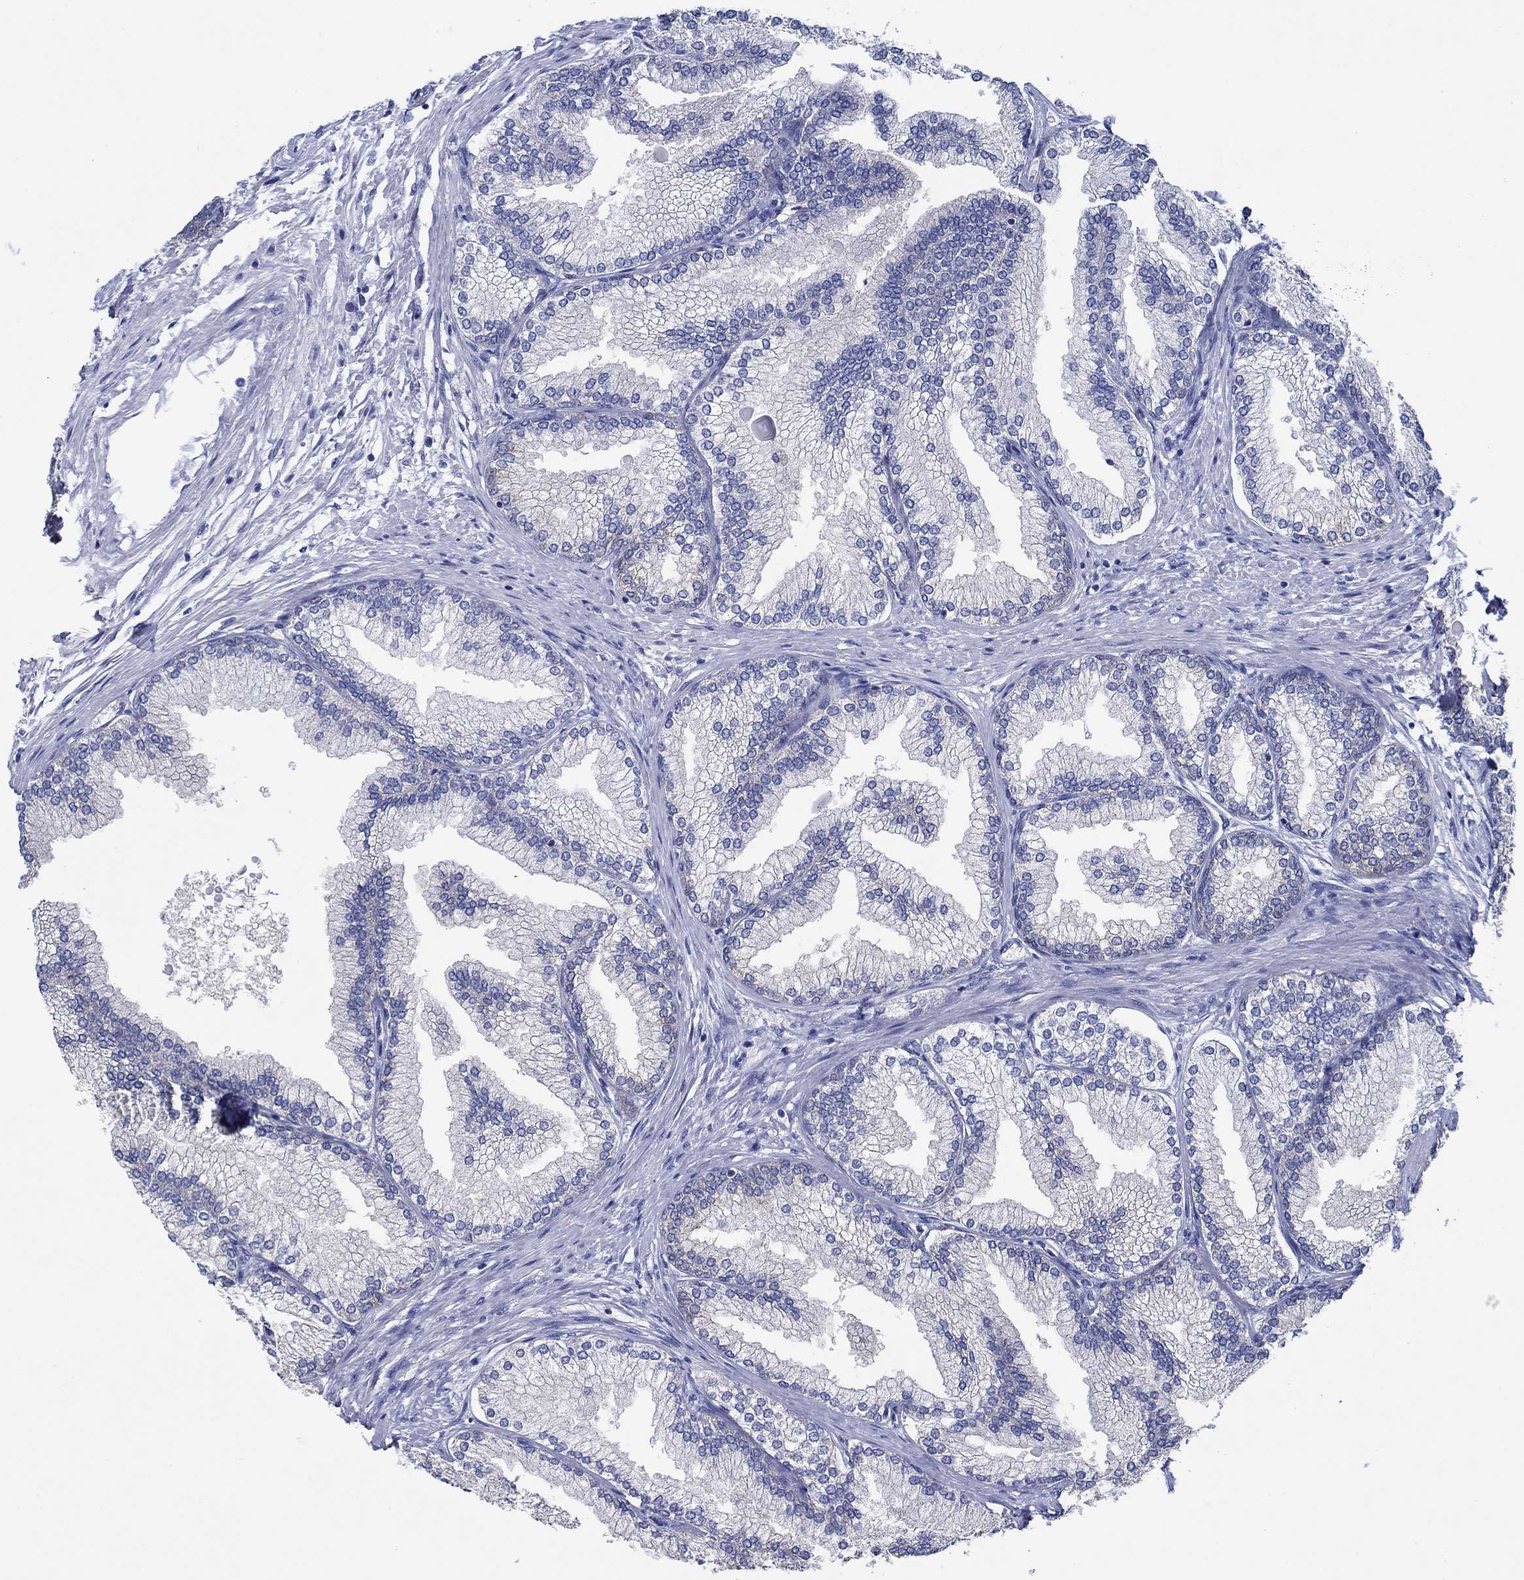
{"staining": {"intensity": "negative", "quantity": "none", "location": "none"}, "tissue": "prostate", "cell_type": "Glandular cells", "image_type": "normal", "snomed": [{"axis": "morphology", "description": "Normal tissue, NOS"}, {"axis": "topography", "description": "Prostate"}], "caption": "IHC of unremarkable human prostate shows no positivity in glandular cells. (Brightfield microscopy of DAB immunohistochemistry (IHC) at high magnification).", "gene": "SLC27A3", "patient": {"sex": "male", "age": 72}}